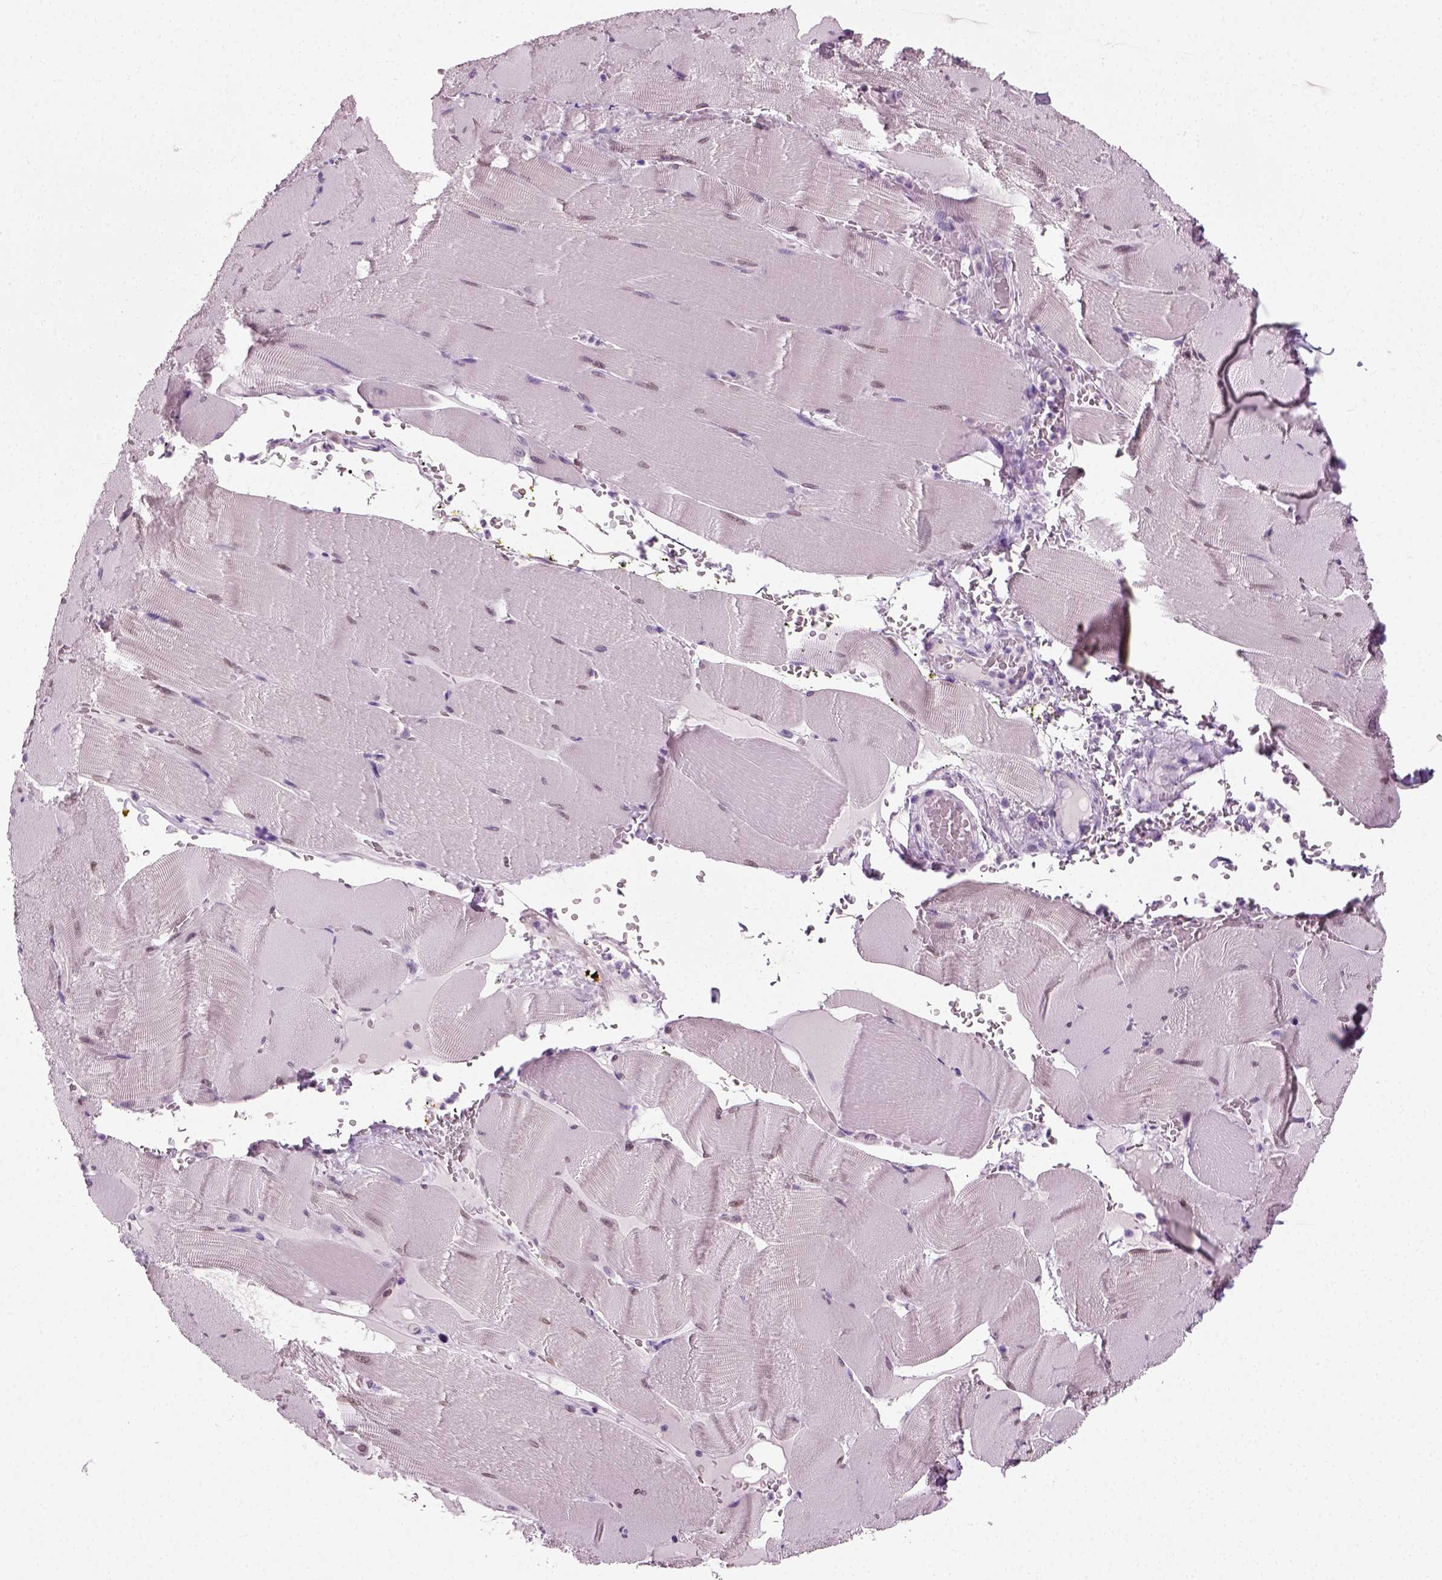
{"staining": {"intensity": "weak", "quantity": "<25%", "location": "nuclear"}, "tissue": "skeletal muscle", "cell_type": "Myocytes", "image_type": "normal", "snomed": [{"axis": "morphology", "description": "Normal tissue, NOS"}, {"axis": "topography", "description": "Skeletal muscle"}], "caption": "Myocytes show no significant protein staining in unremarkable skeletal muscle.", "gene": "SPATA31E1", "patient": {"sex": "male", "age": 56}}